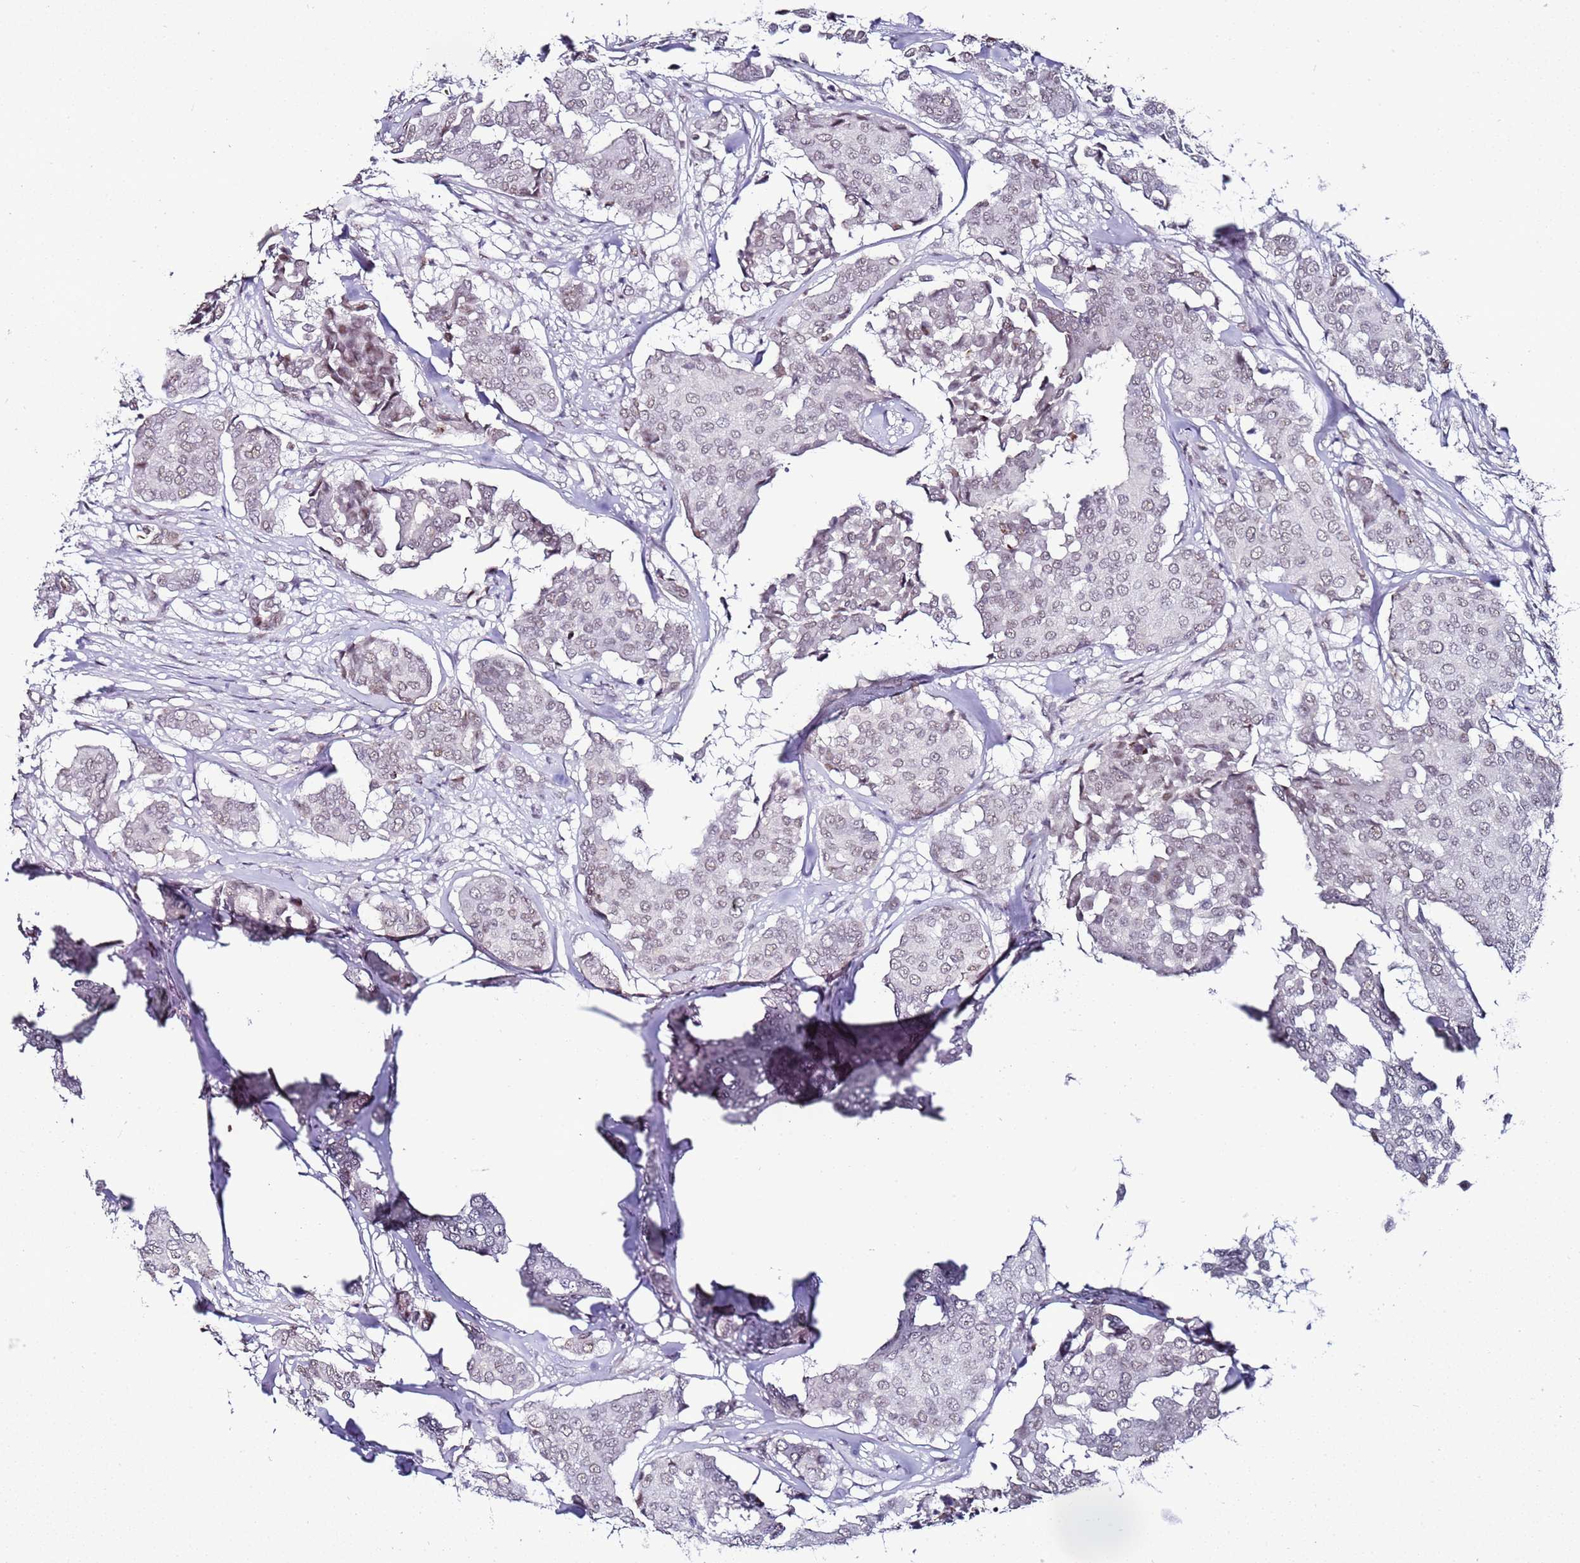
{"staining": {"intensity": "weak", "quantity": "25%-75%", "location": "nuclear"}, "tissue": "breast cancer", "cell_type": "Tumor cells", "image_type": "cancer", "snomed": [{"axis": "morphology", "description": "Duct carcinoma"}, {"axis": "topography", "description": "Breast"}], "caption": "A low amount of weak nuclear staining is present in about 25%-75% of tumor cells in invasive ductal carcinoma (breast) tissue.", "gene": "PSMA7", "patient": {"sex": "female", "age": 75}}